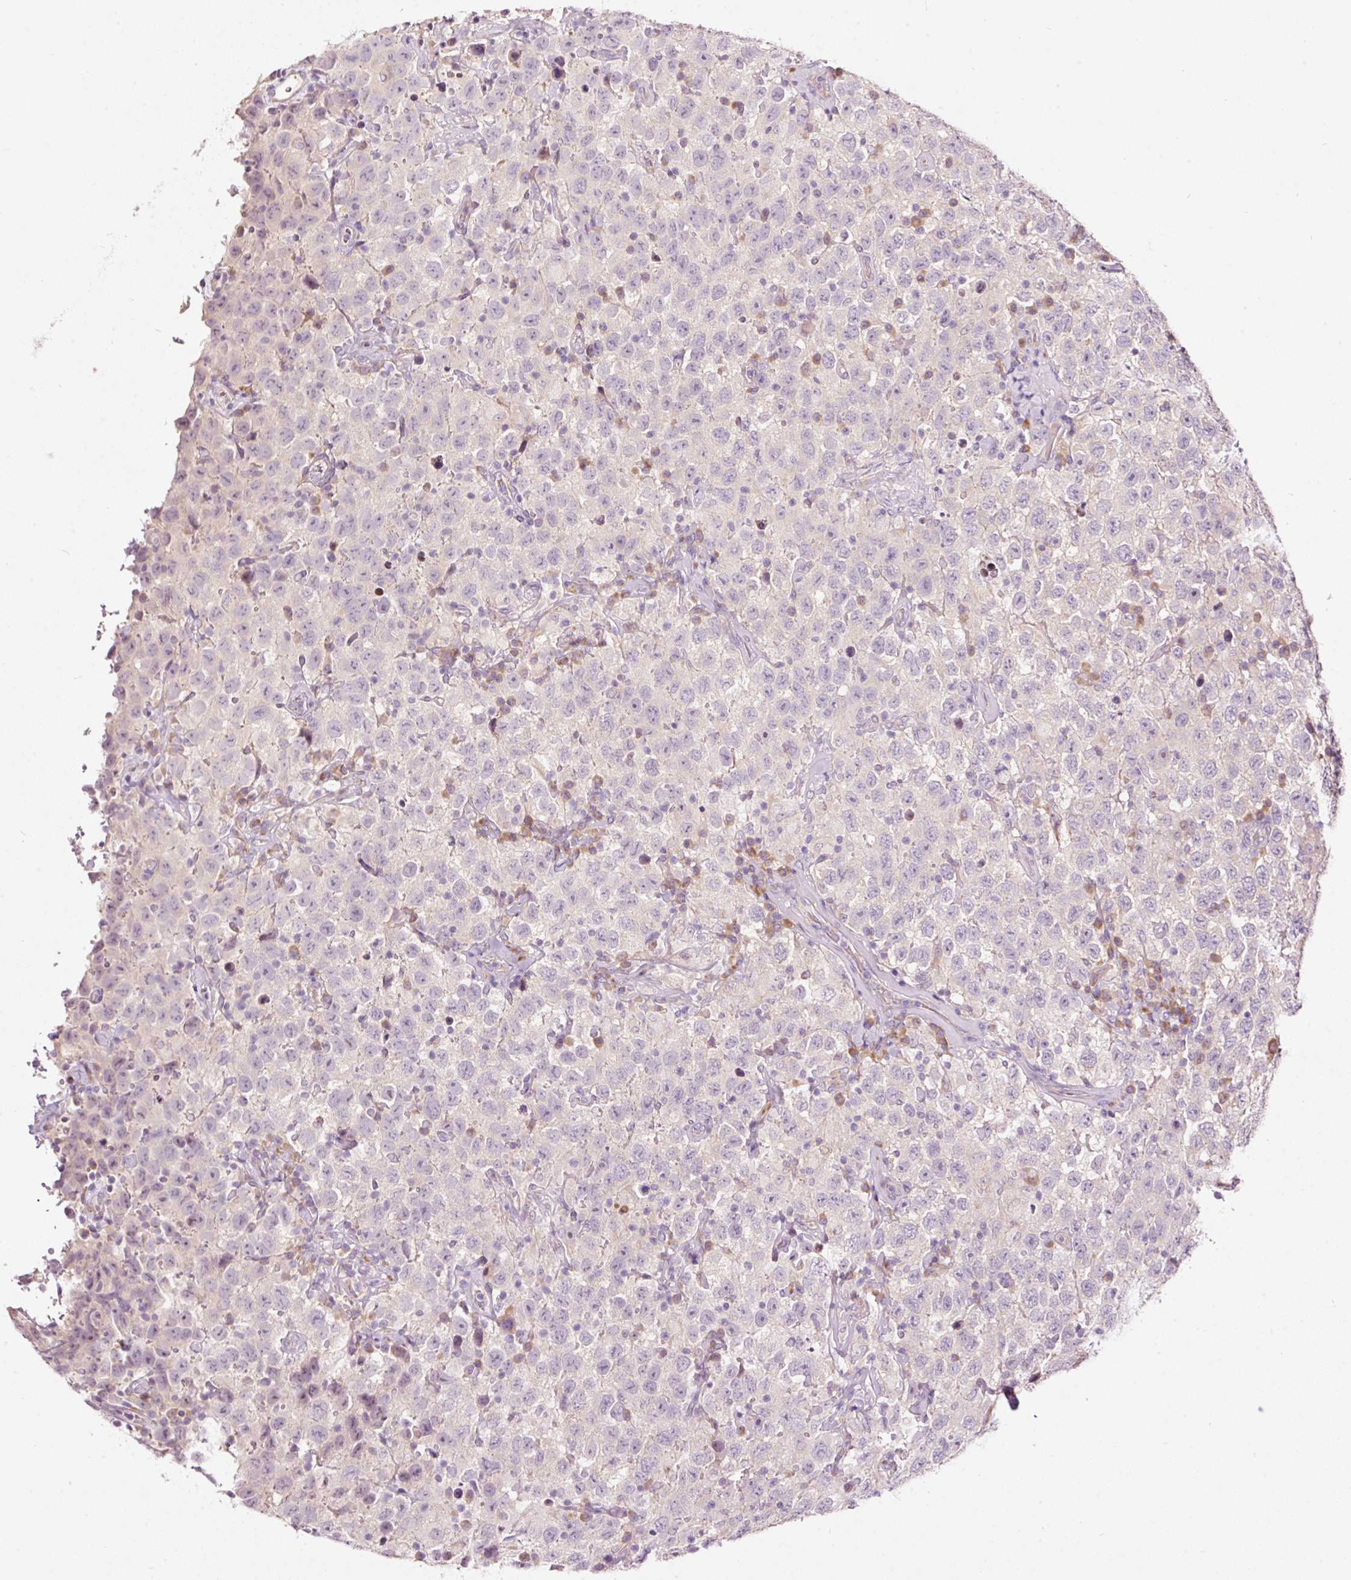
{"staining": {"intensity": "weak", "quantity": "<25%", "location": "cytoplasmic/membranous"}, "tissue": "testis cancer", "cell_type": "Tumor cells", "image_type": "cancer", "snomed": [{"axis": "morphology", "description": "Seminoma, NOS"}, {"axis": "topography", "description": "Testis"}], "caption": "Immunohistochemical staining of testis cancer (seminoma) shows no significant expression in tumor cells.", "gene": "RSPO2", "patient": {"sex": "male", "age": 41}}